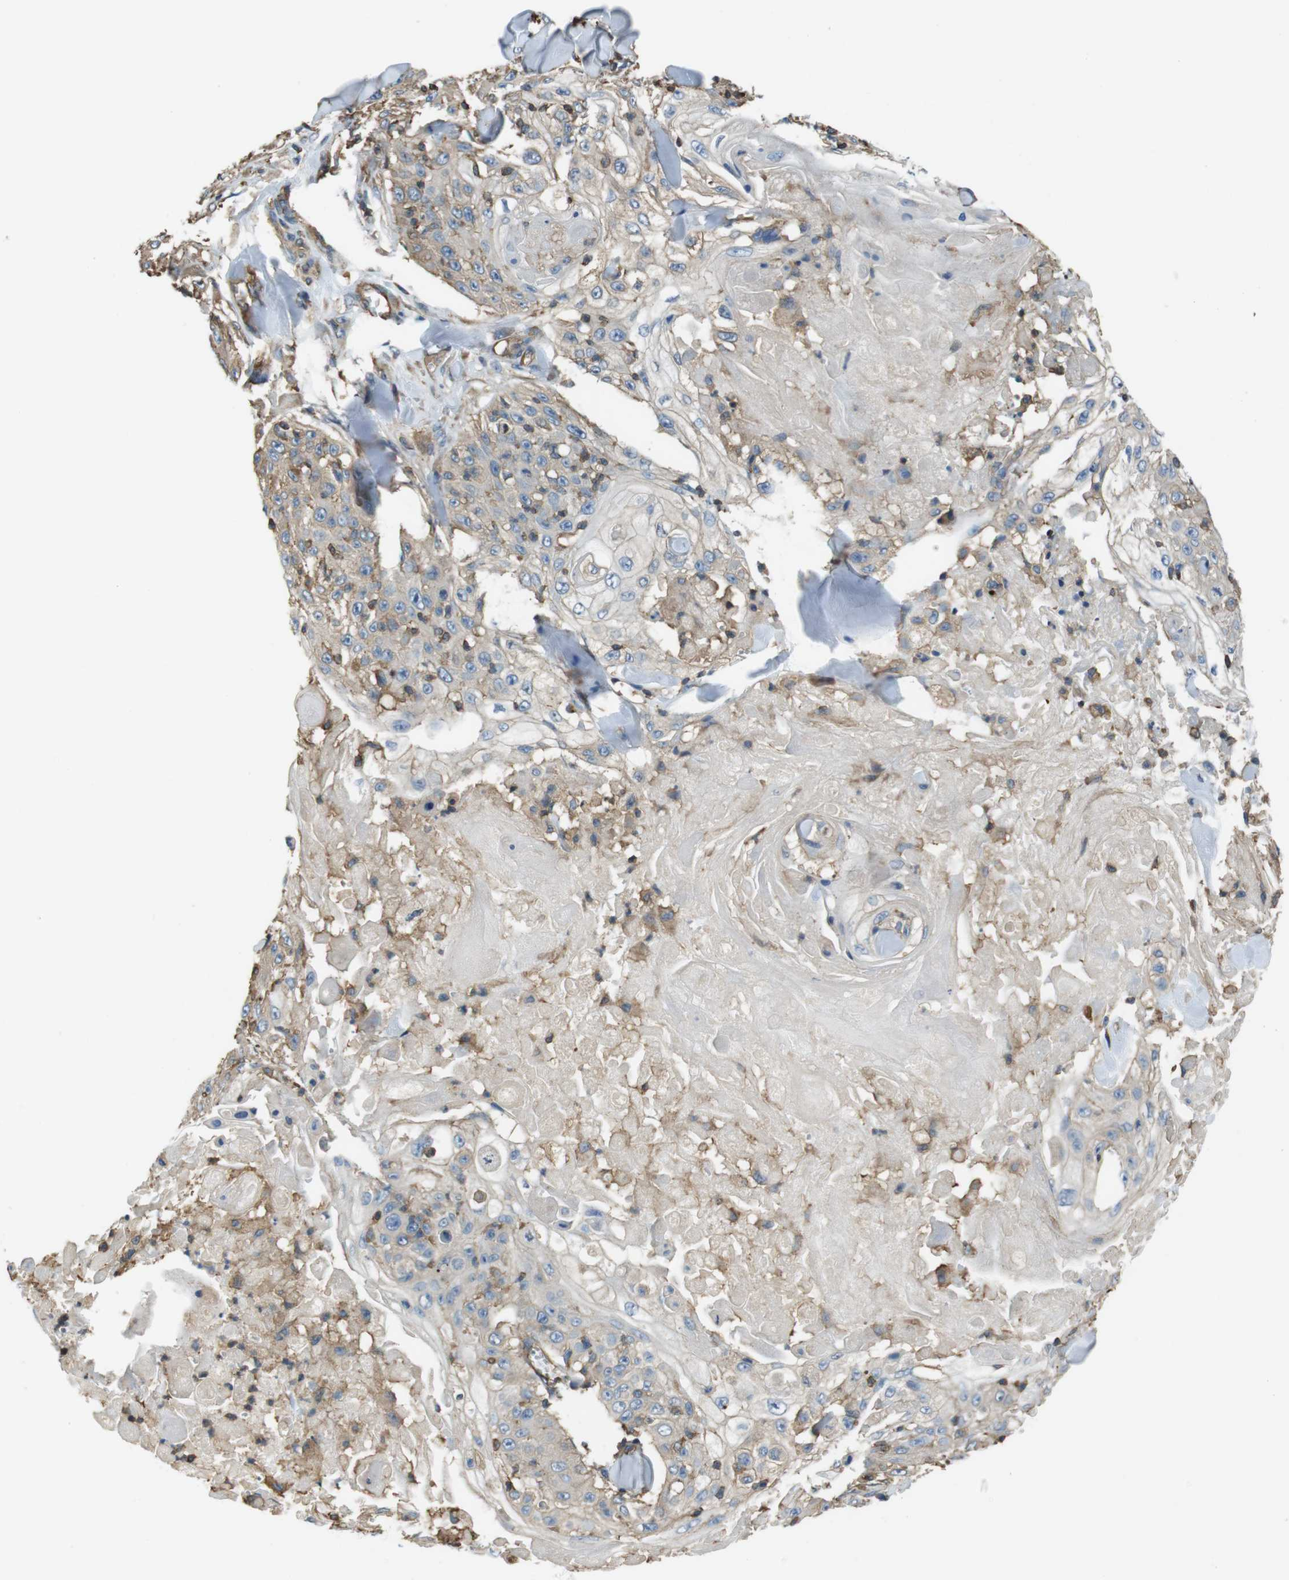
{"staining": {"intensity": "weak", "quantity": "<25%", "location": "cytoplasmic/membranous"}, "tissue": "skin cancer", "cell_type": "Tumor cells", "image_type": "cancer", "snomed": [{"axis": "morphology", "description": "Squamous cell carcinoma, NOS"}, {"axis": "topography", "description": "Skin"}], "caption": "Immunohistochemistry (IHC) histopathology image of neoplastic tissue: skin squamous cell carcinoma stained with DAB reveals no significant protein expression in tumor cells. (DAB IHC visualized using brightfield microscopy, high magnification).", "gene": "FCAR", "patient": {"sex": "male", "age": 86}}